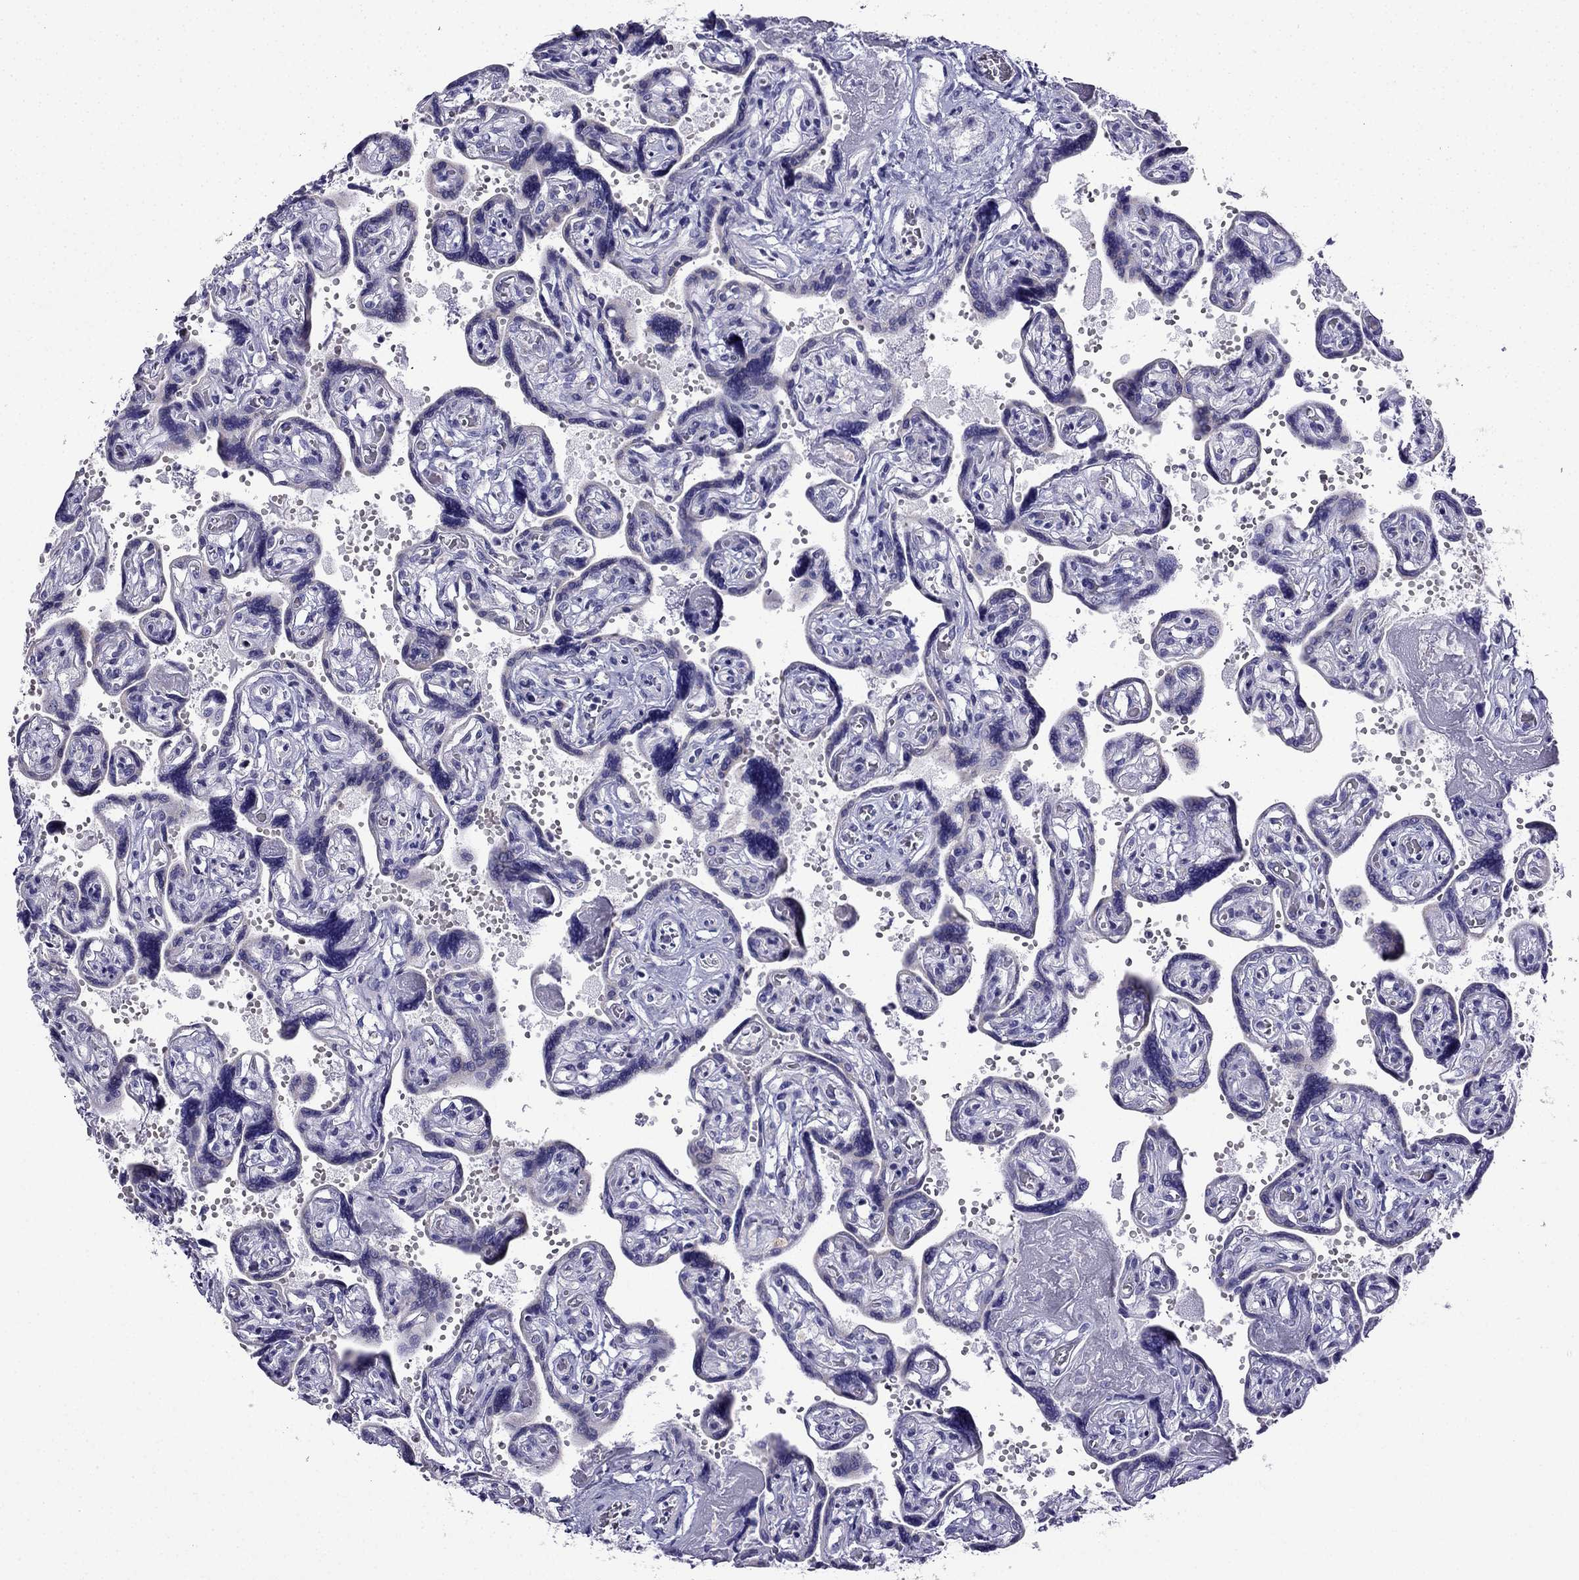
{"staining": {"intensity": "negative", "quantity": "none", "location": "none"}, "tissue": "placenta", "cell_type": "Decidual cells", "image_type": "normal", "snomed": [{"axis": "morphology", "description": "Normal tissue, NOS"}, {"axis": "topography", "description": "Placenta"}], "caption": "There is no significant expression in decidual cells of placenta. (DAB (3,3'-diaminobenzidine) IHC visualized using brightfield microscopy, high magnification).", "gene": "KIF5A", "patient": {"sex": "female", "age": 32}}